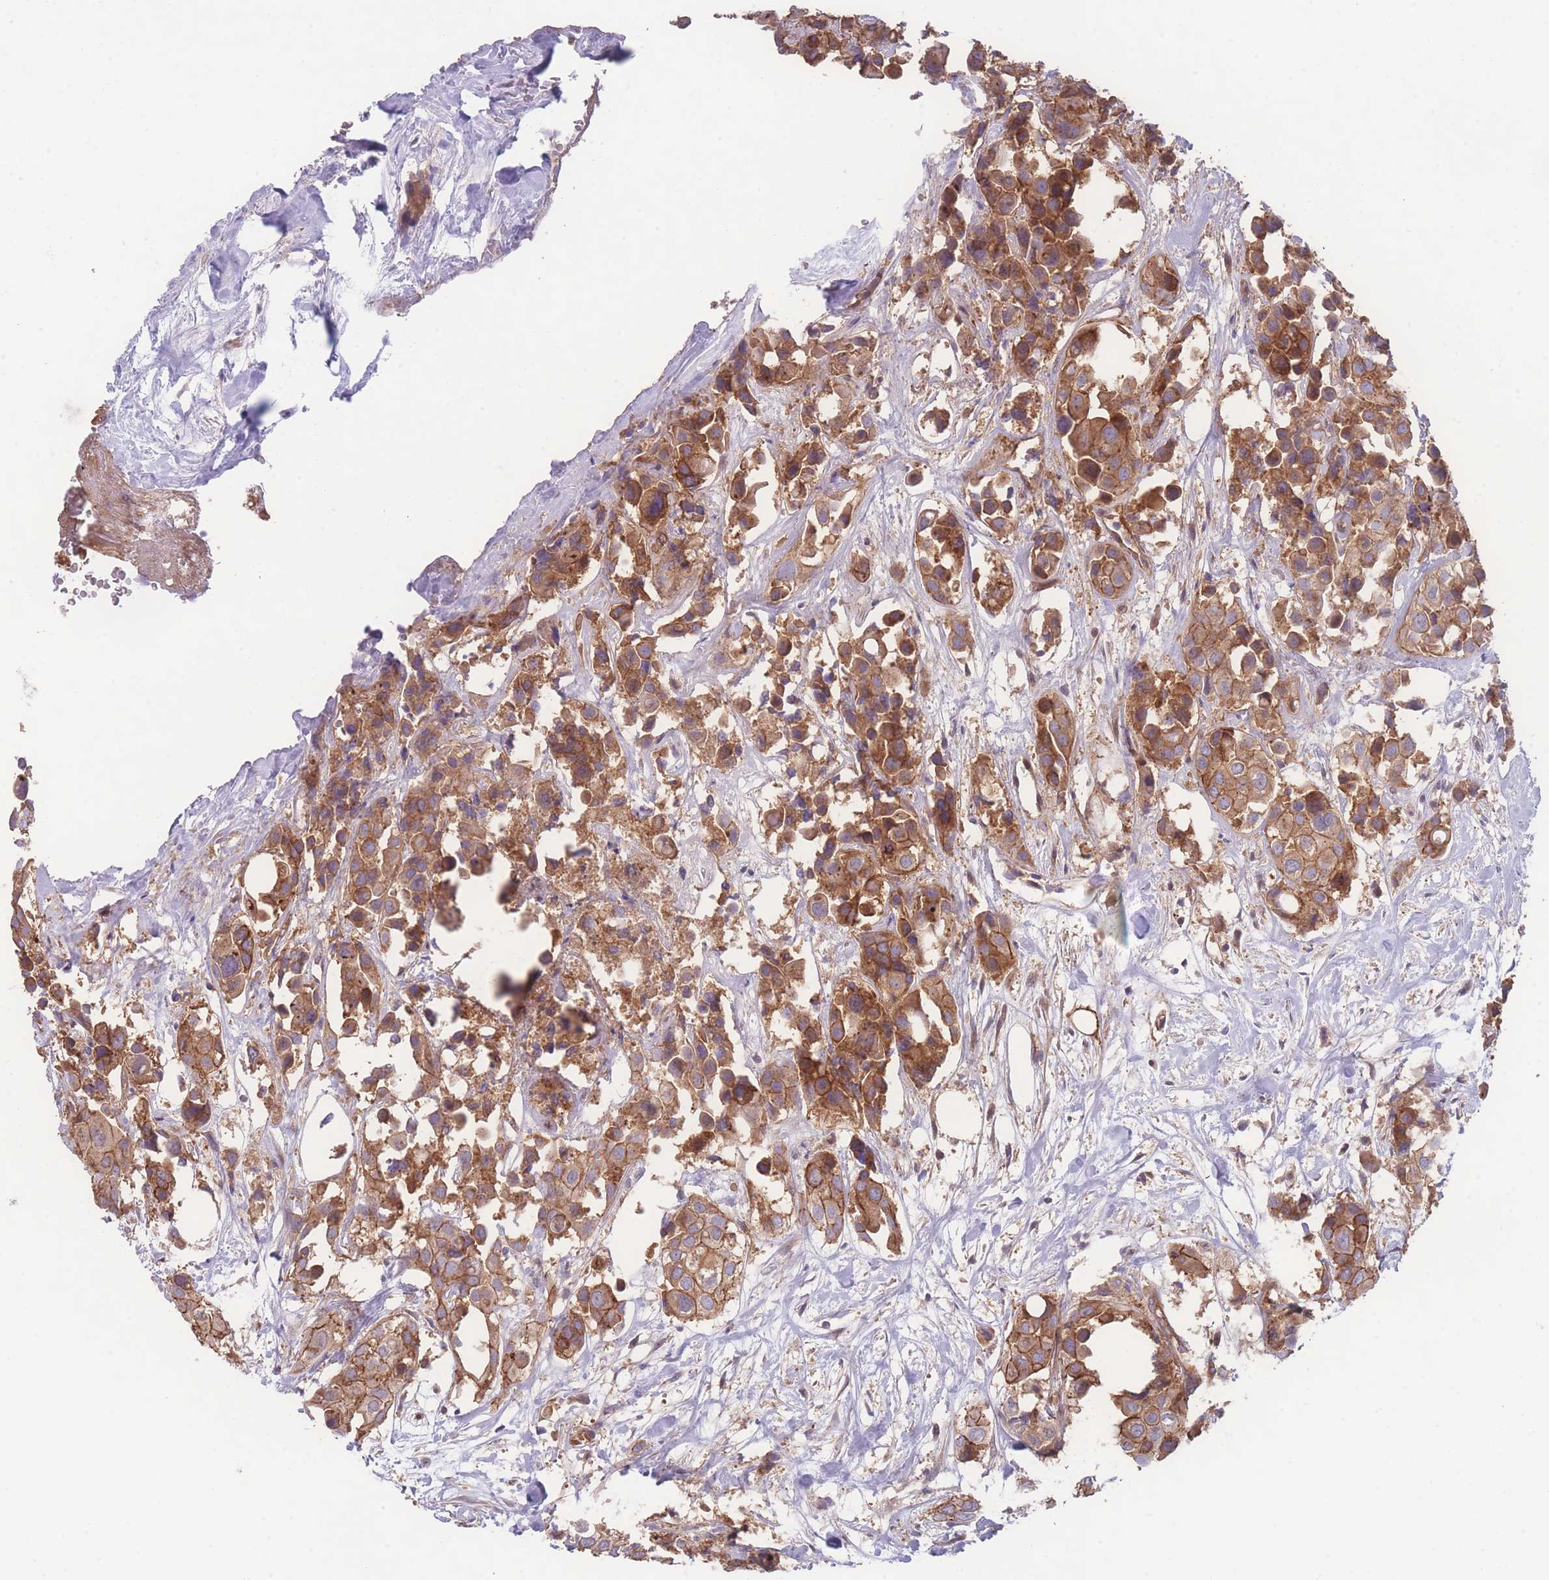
{"staining": {"intensity": "moderate", "quantity": ">75%", "location": "cytoplasmic/membranous"}, "tissue": "urothelial cancer", "cell_type": "Tumor cells", "image_type": "cancer", "snomed": [{"axis": "morphology", "description": "Urothelial carcinoma, High grade"}, {"axis": "topography", "description": "Urinary bladder"}], "caption": "Moderate cytoplasmic/membranous protein positivity is present in about >75% of tumor cells in urothelial cancer. Ihc stains the protein of interest in brown and the nuclei are stained blue.", "gene": "STEAP3", "patient": {"sex": "male", "age": 64}}